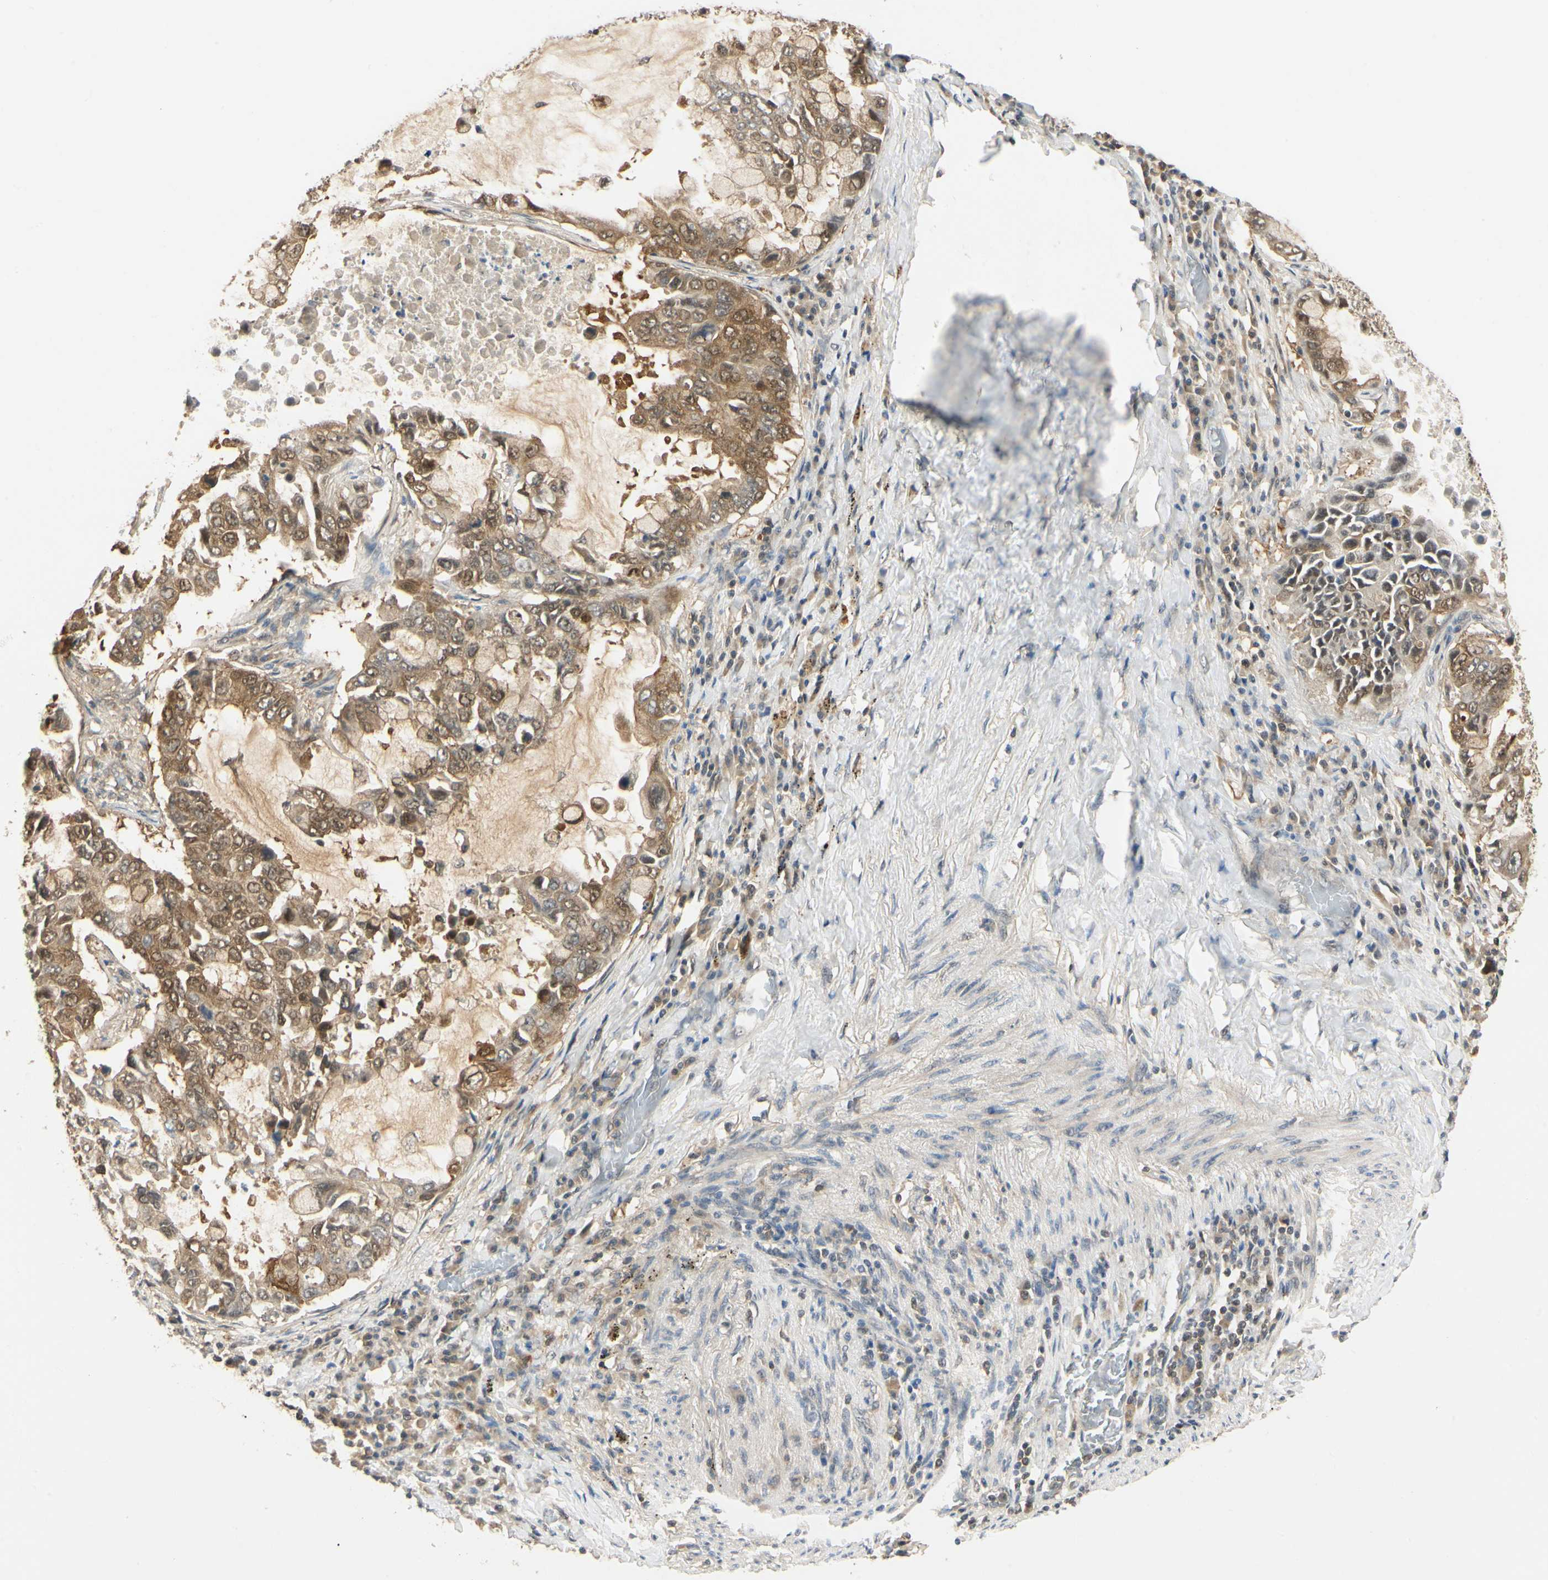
{"staining": {"intensity": "moderate", "quantity": ">75%", "location": "cytoplasmic/membranous,nuclear"}, "tissue": "lung cancer", "cell_type": "Tumor cells", "image_type": "cancer", "snomed": [{"axis": "morphology", "description": "Adenocarcinoma, NOS"}, {"axis": "topography", "description": "Lung"}], "caption": "Human adenocarcinoma (lung) stained for a protein (brown) reveals moderate cytoplasmic/membranous and nuclear positive expression in about >75% of tumor cells.", "gene": "UBE2Z", "patient": {"sex": "male", "age": 64}}